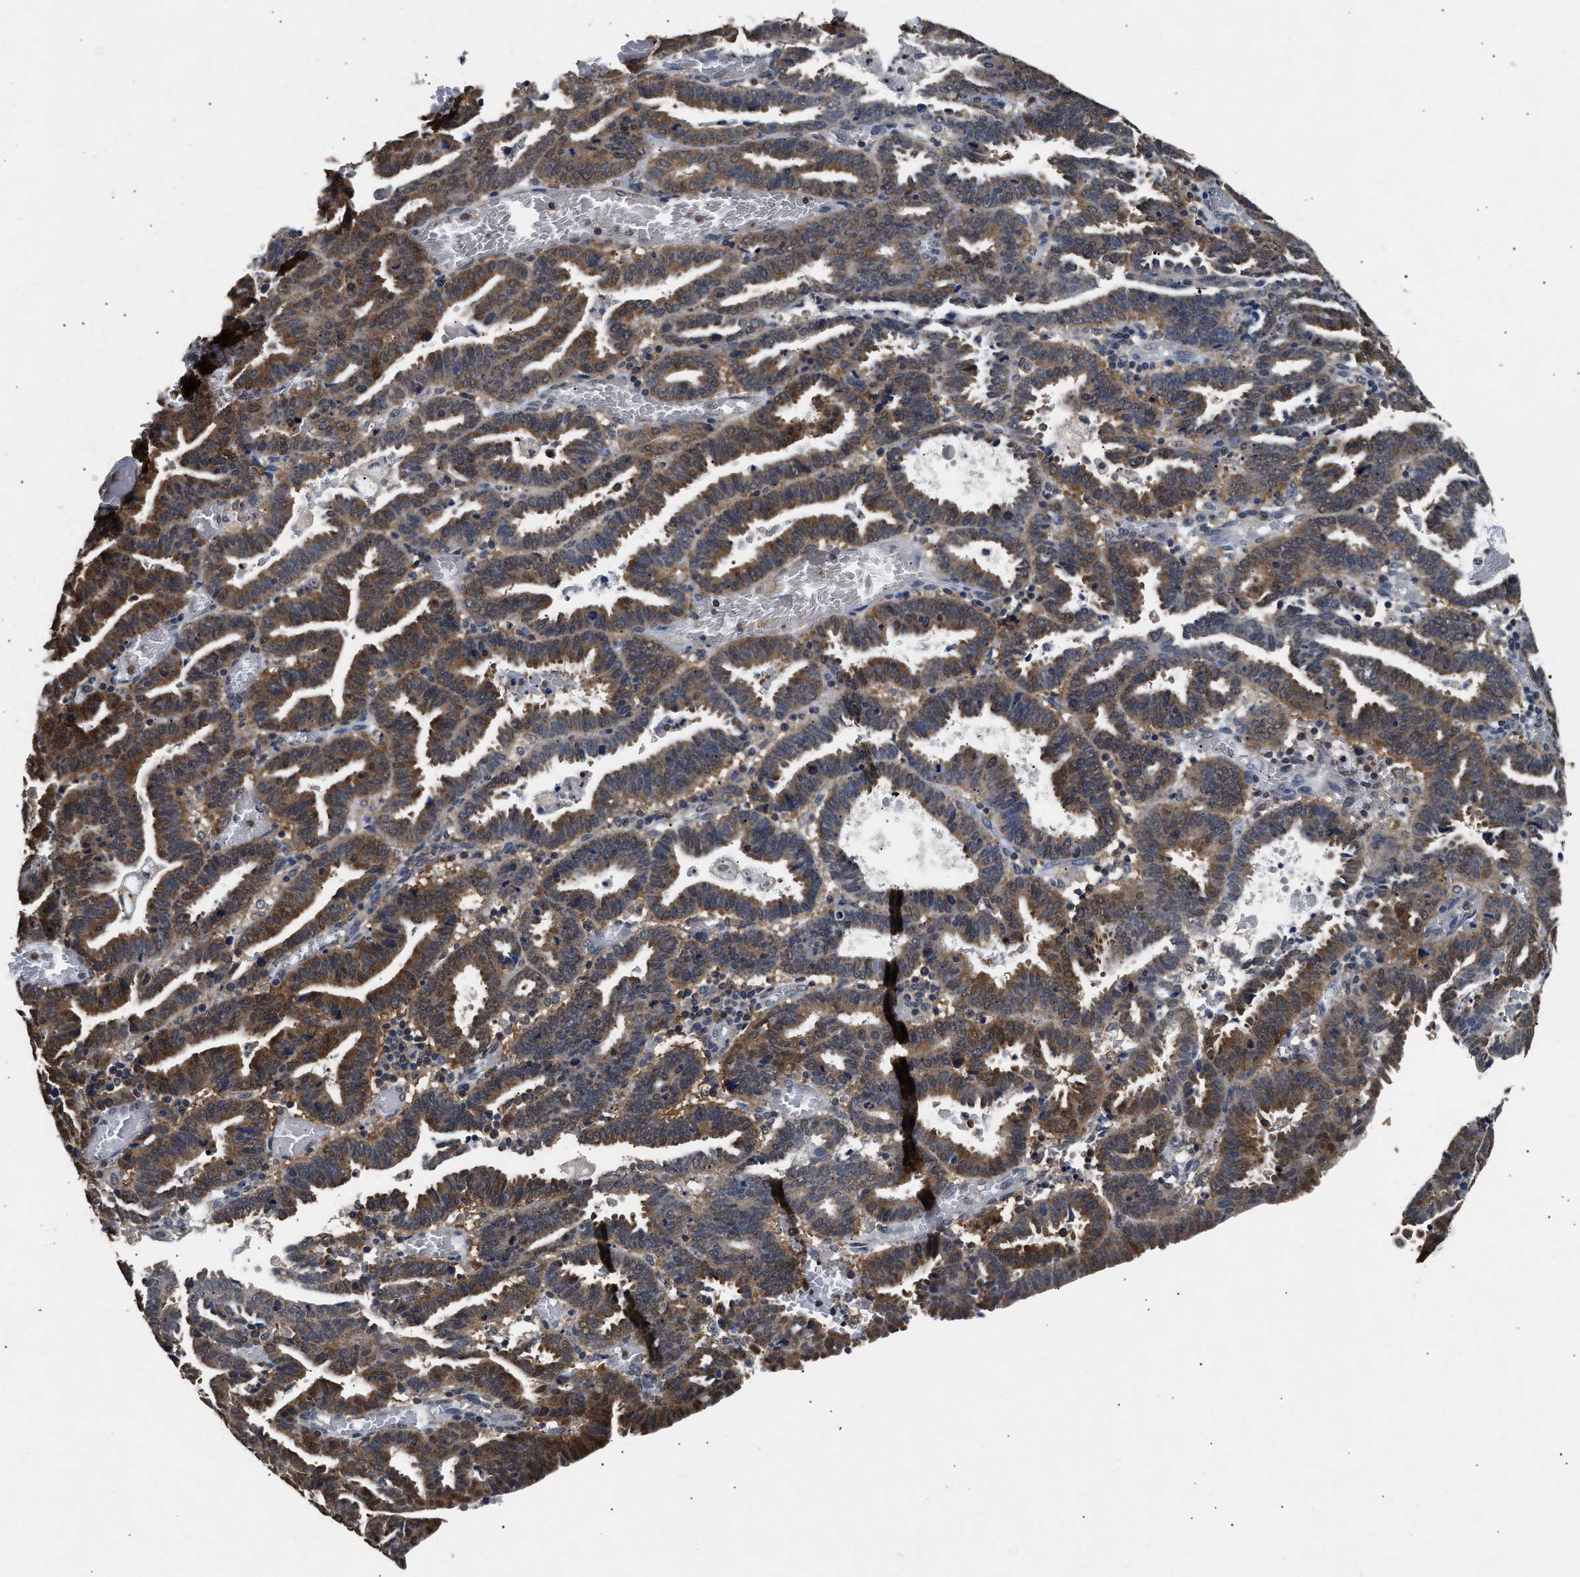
{"staining": {"intensity": "moderate", "quantity": ">75%", "location": "cytoplasmic/membranous"}, "tissue": "endometrial cancer", "cell_type": "Tumor cells", "image_type": "cancer", "snomed": [{"axis": "morphology", "description": "Adenocarcinoma, NOS"}, {"axis": "topography", "description": "Uterus"}], "caption": "The image exhibits a brown stain indicating the presence of a protein in the cytoplasmic/membranous of tumor cells in endometrial cancer. Immunohistochemistry (ihc) stains the protein of interest in brown and the nuclei are stained blue.", "gene": "ACAT2", "patient": {"sex": "female", "age": 83}}